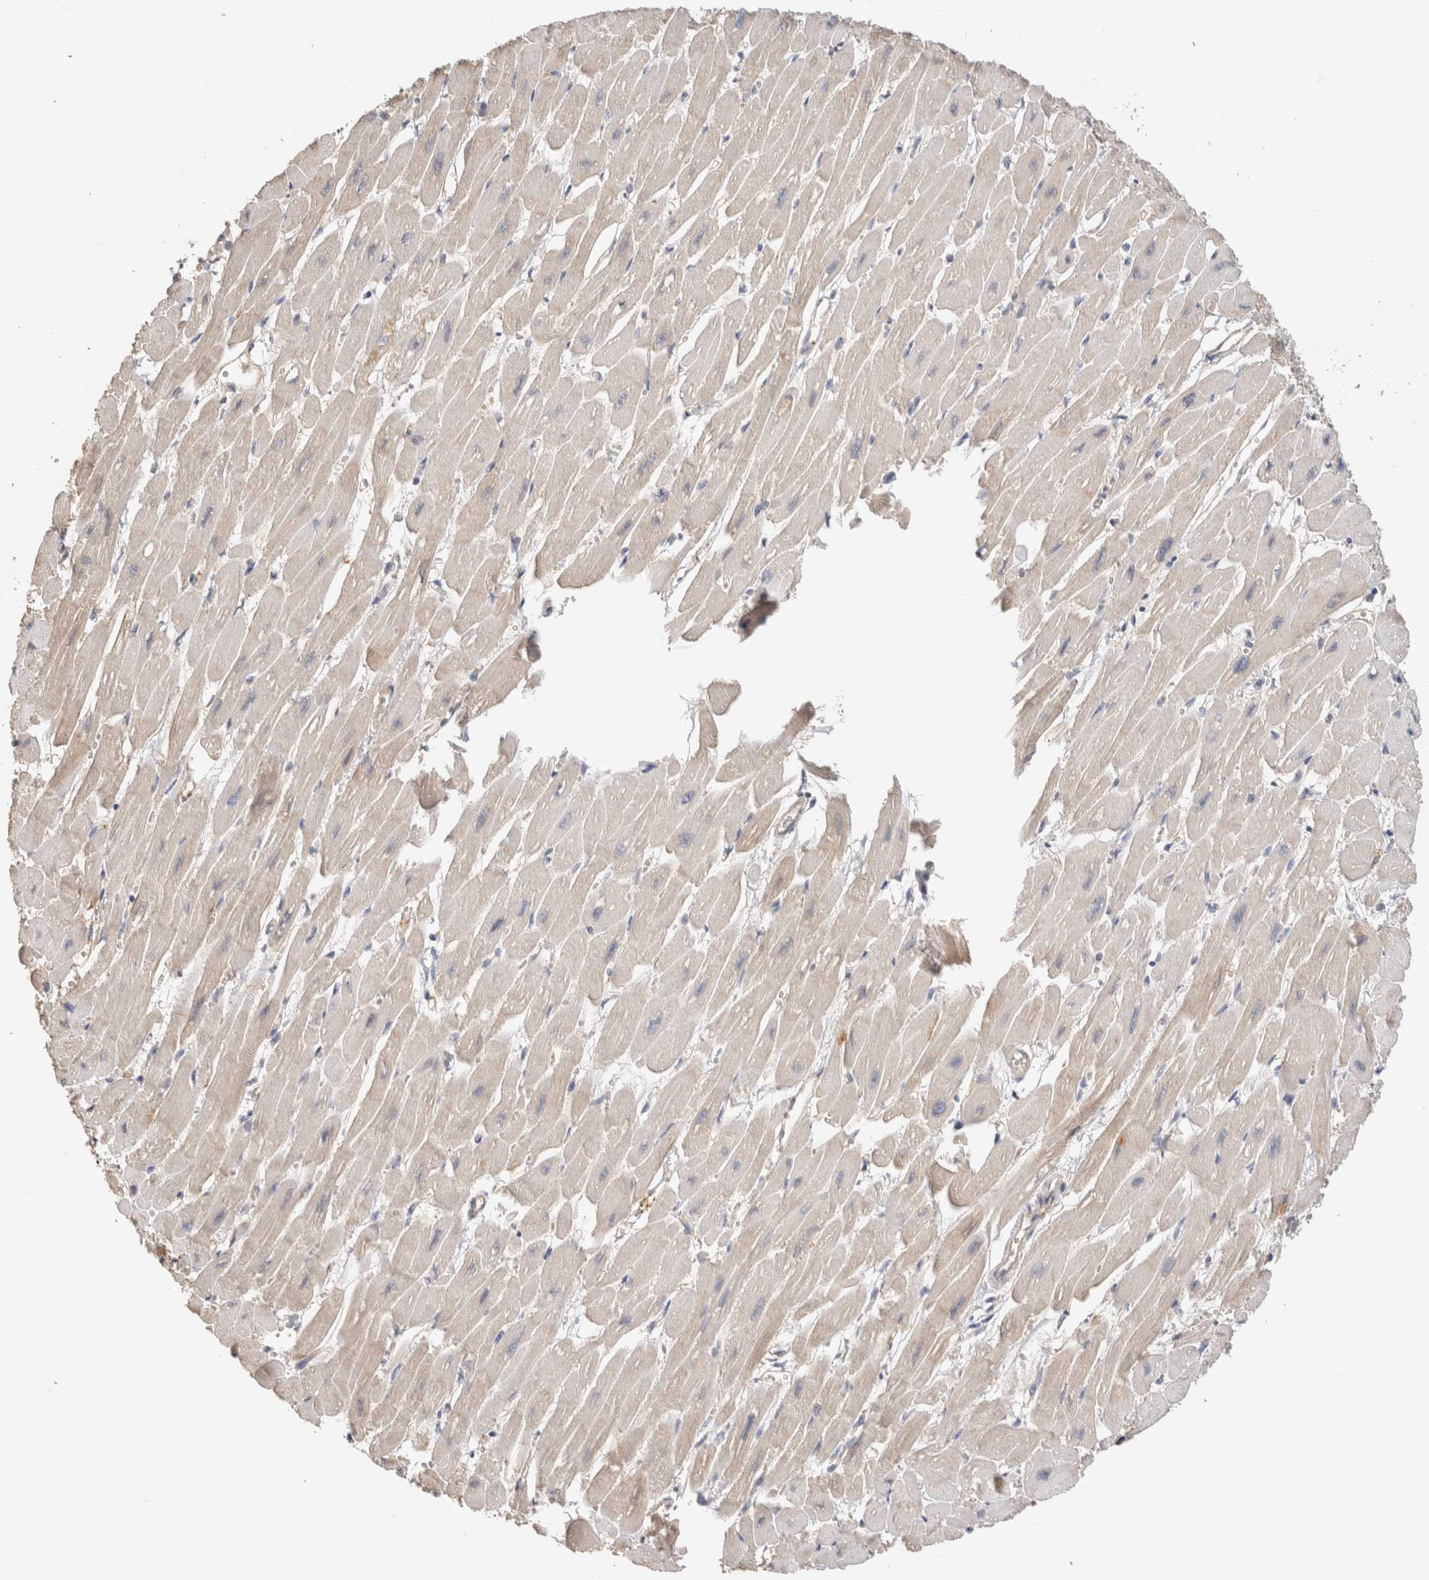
{"staining": {"intensity": "weak", "quantity": "25%-75%", "location": "cytoplasmic/membranous"}, "tissue": "heart muscle", "cell_type": "Cardiomyocytes", "image_type": "normal", "snomed": [{"axis": "morphology", "description": "Normal tissue, NOS"}, {"axis": "topography", "description": "Heart"}], "caption": "Cardiomyocytes display weak cytoplasmic/membranous staining in approximately 25%-75% of cells in normal heart muscle.", "gene": "PROS1", "patient": {"sex": "female", "age": 54}}